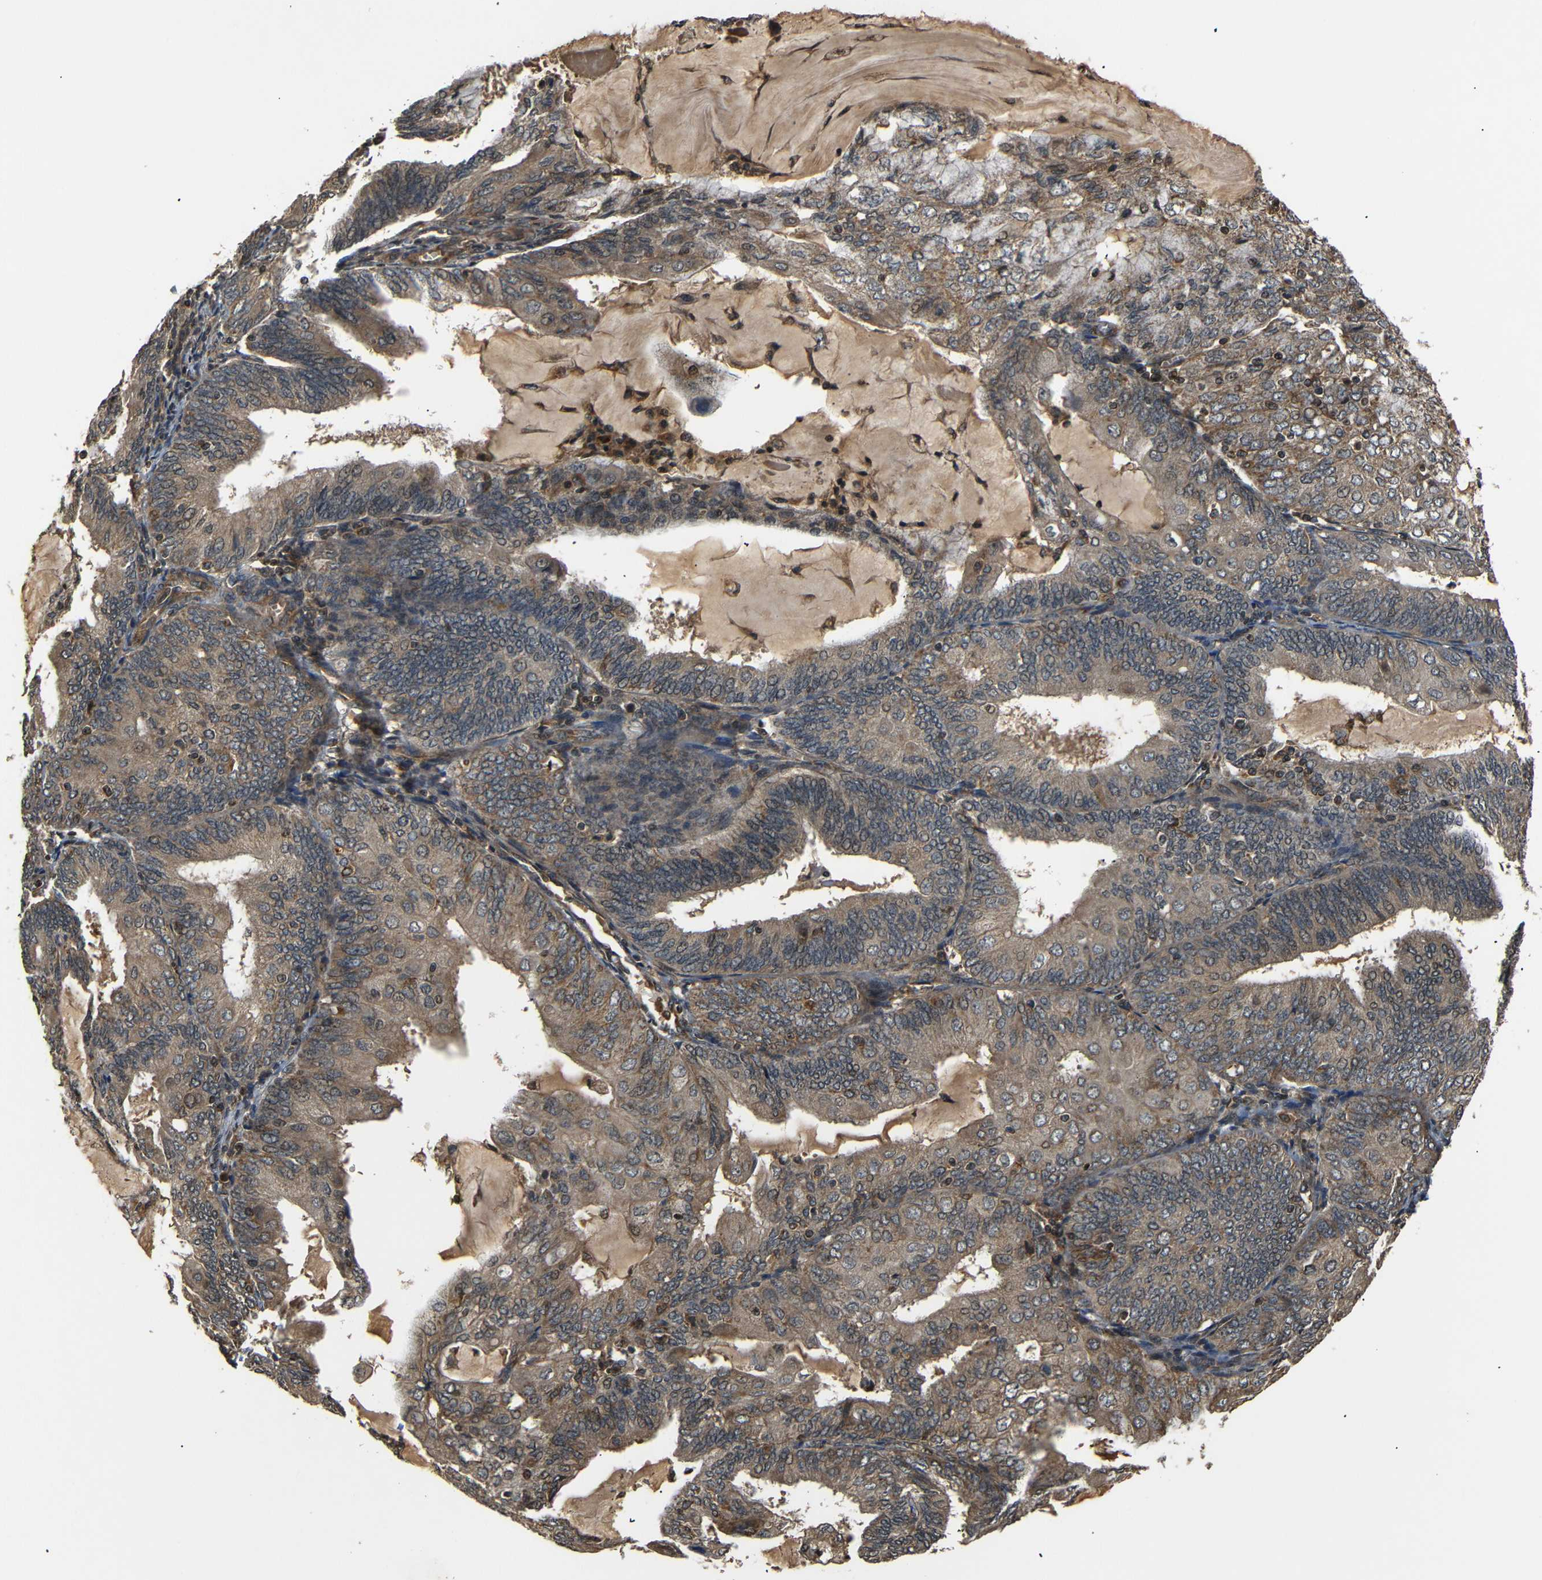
{"staining": {"intensity": "weak", "quantity": ">75%", "location": "cytoplasmic/membranous"}, "tissue": "endometrial cancer", "cell_type": "Tumor cells", "image_type": "cancer", "snomed": [{"axis": "morphology", "description": "Adenocarcinoma, NOS"}, {"axis": "topography", "description": "Endometrium"}], "caption": "Endometrial adenocarcinoma stained with a brown dye reveals weak cytoplasmic/membranous positive staining in approximately >75% of tumor cells.", "gene": "TANK", "patient": {"sex": "female", "age": 81}}